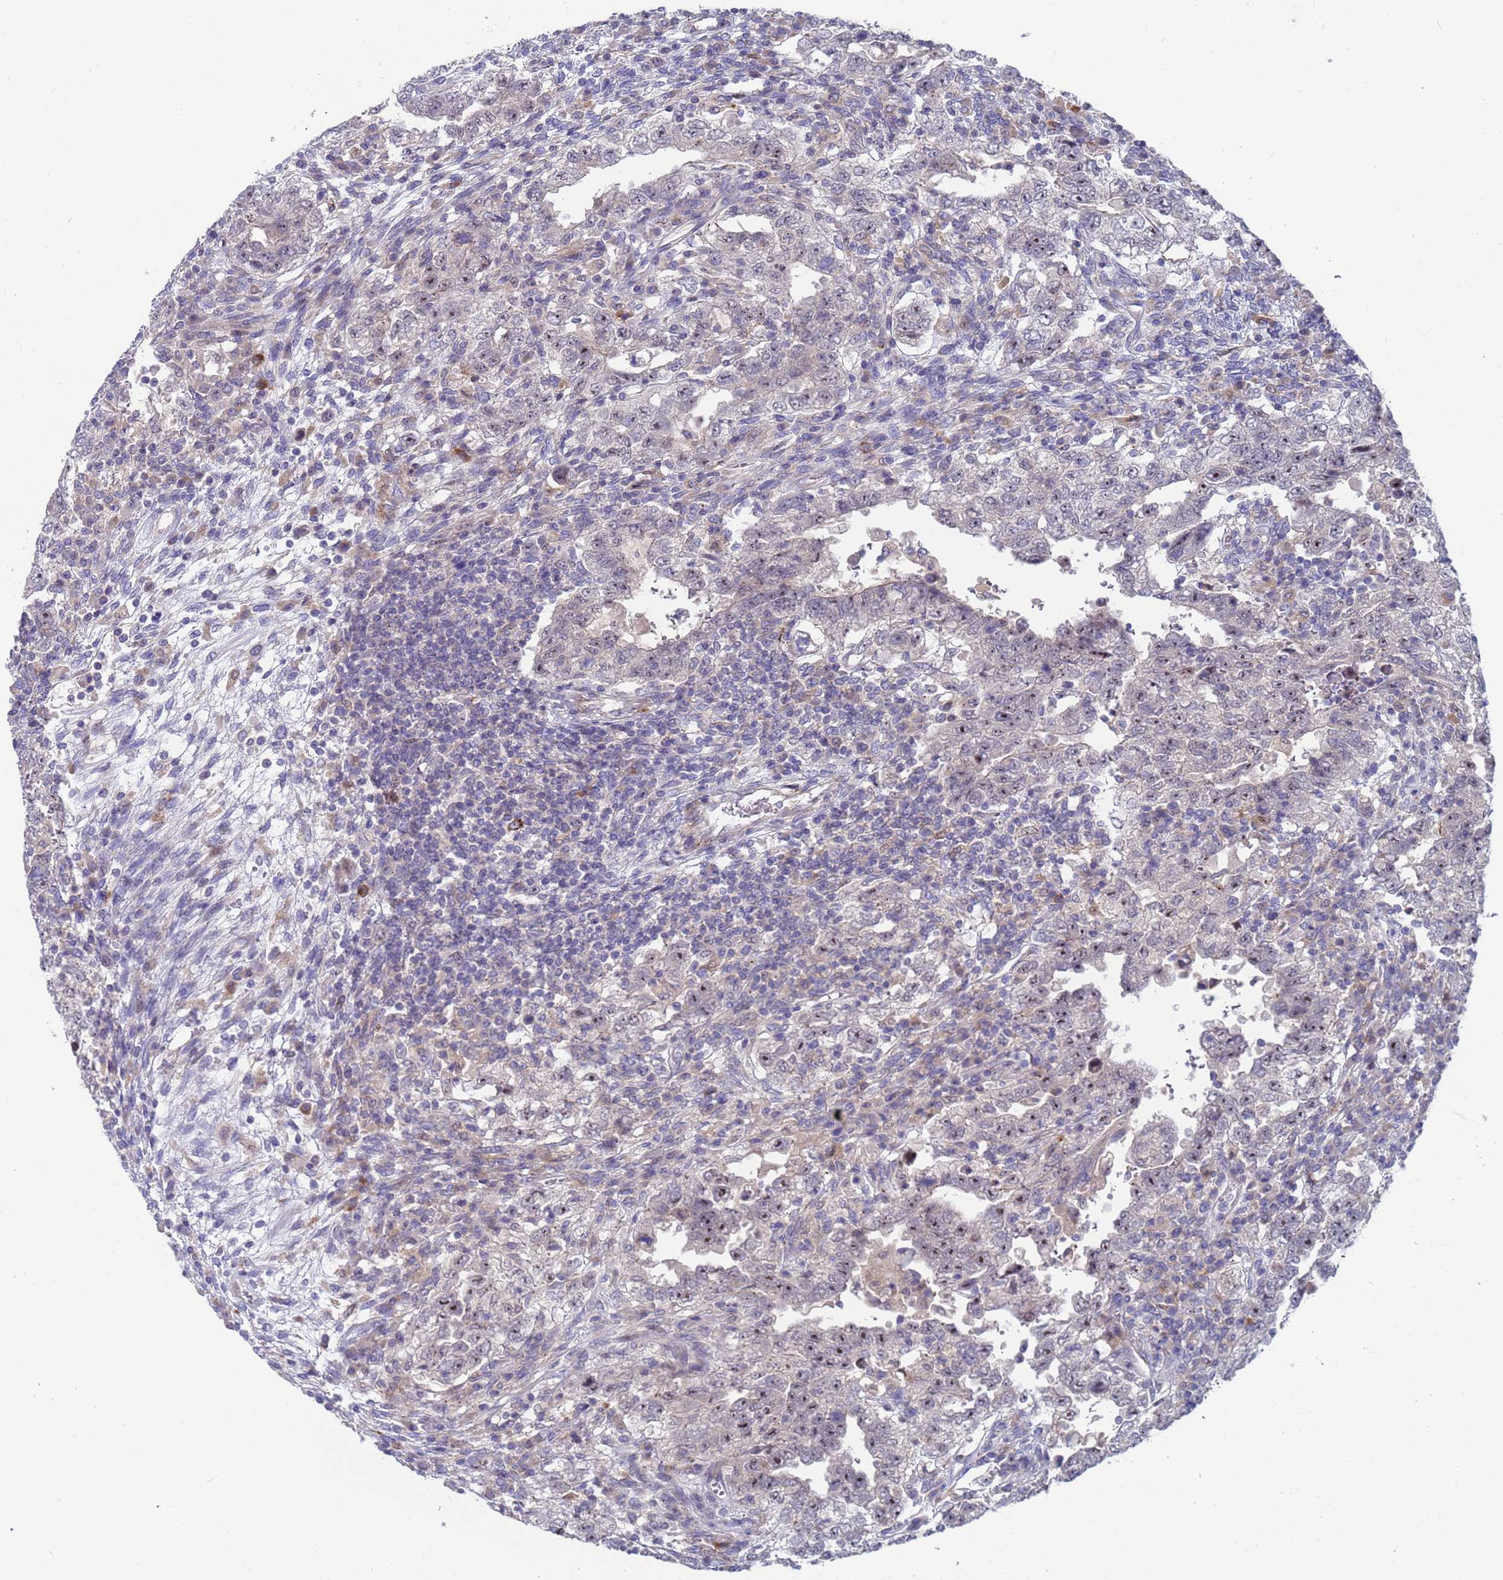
{"staining": {"intensity": "weak", "quantity": "<25%", "location": "nuclear"}, "tissue": "testis cancer", "cell_type": "Tumor cells", "image_type": "cancer", "snomed": [{"axis": "morphology", "description": "Carcinoma, Embryonal, NOS"}, {"axis": "topography", "description": "Testis"}], "caption": "High power microscopy photomicrograph of an immunohistochemistry (IHC) histopathology image of testis embryonal carcinoma, revealing no significant positivity in tumor cells.", "gene": "ENOSF1", "patient": {"sex": "male", "age": 26}}